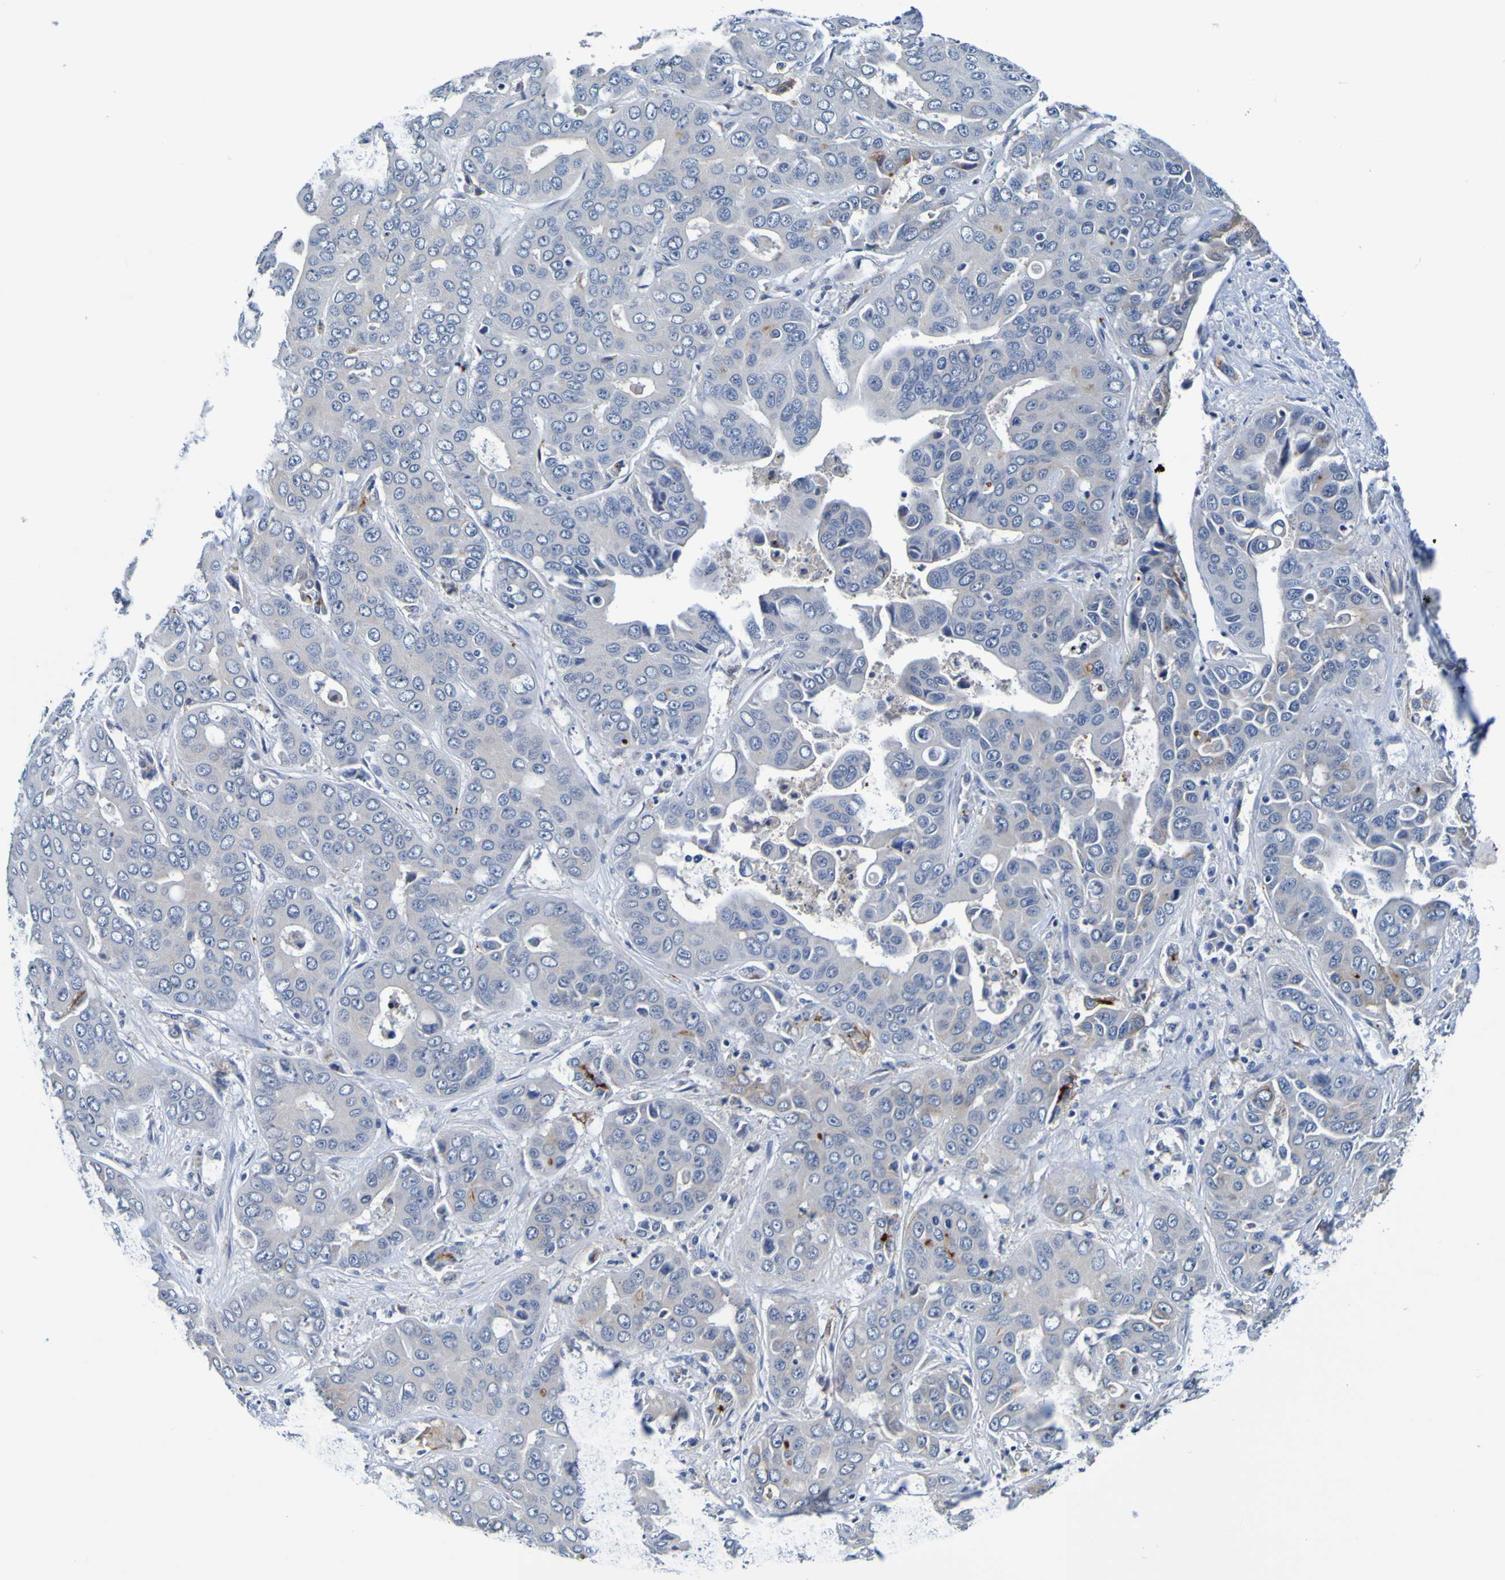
{"staining": {"intensity": "negative", "quantity": "none", "location": "none"}, "tissue": "liver cancer", "cell_type": "Tumor cells", "image_type": "cancer", "snomed": [{"axis": "morphology", "description": "Cholangiocarcinoma"}, {"axis": "topography", "description": "Liver"}], "caption": "Protein analysis of liver cancer demonstrates no significant positivity in tumor cells.", "gene": "VMA21", "patient": {"sex": "female", "age": 52}}